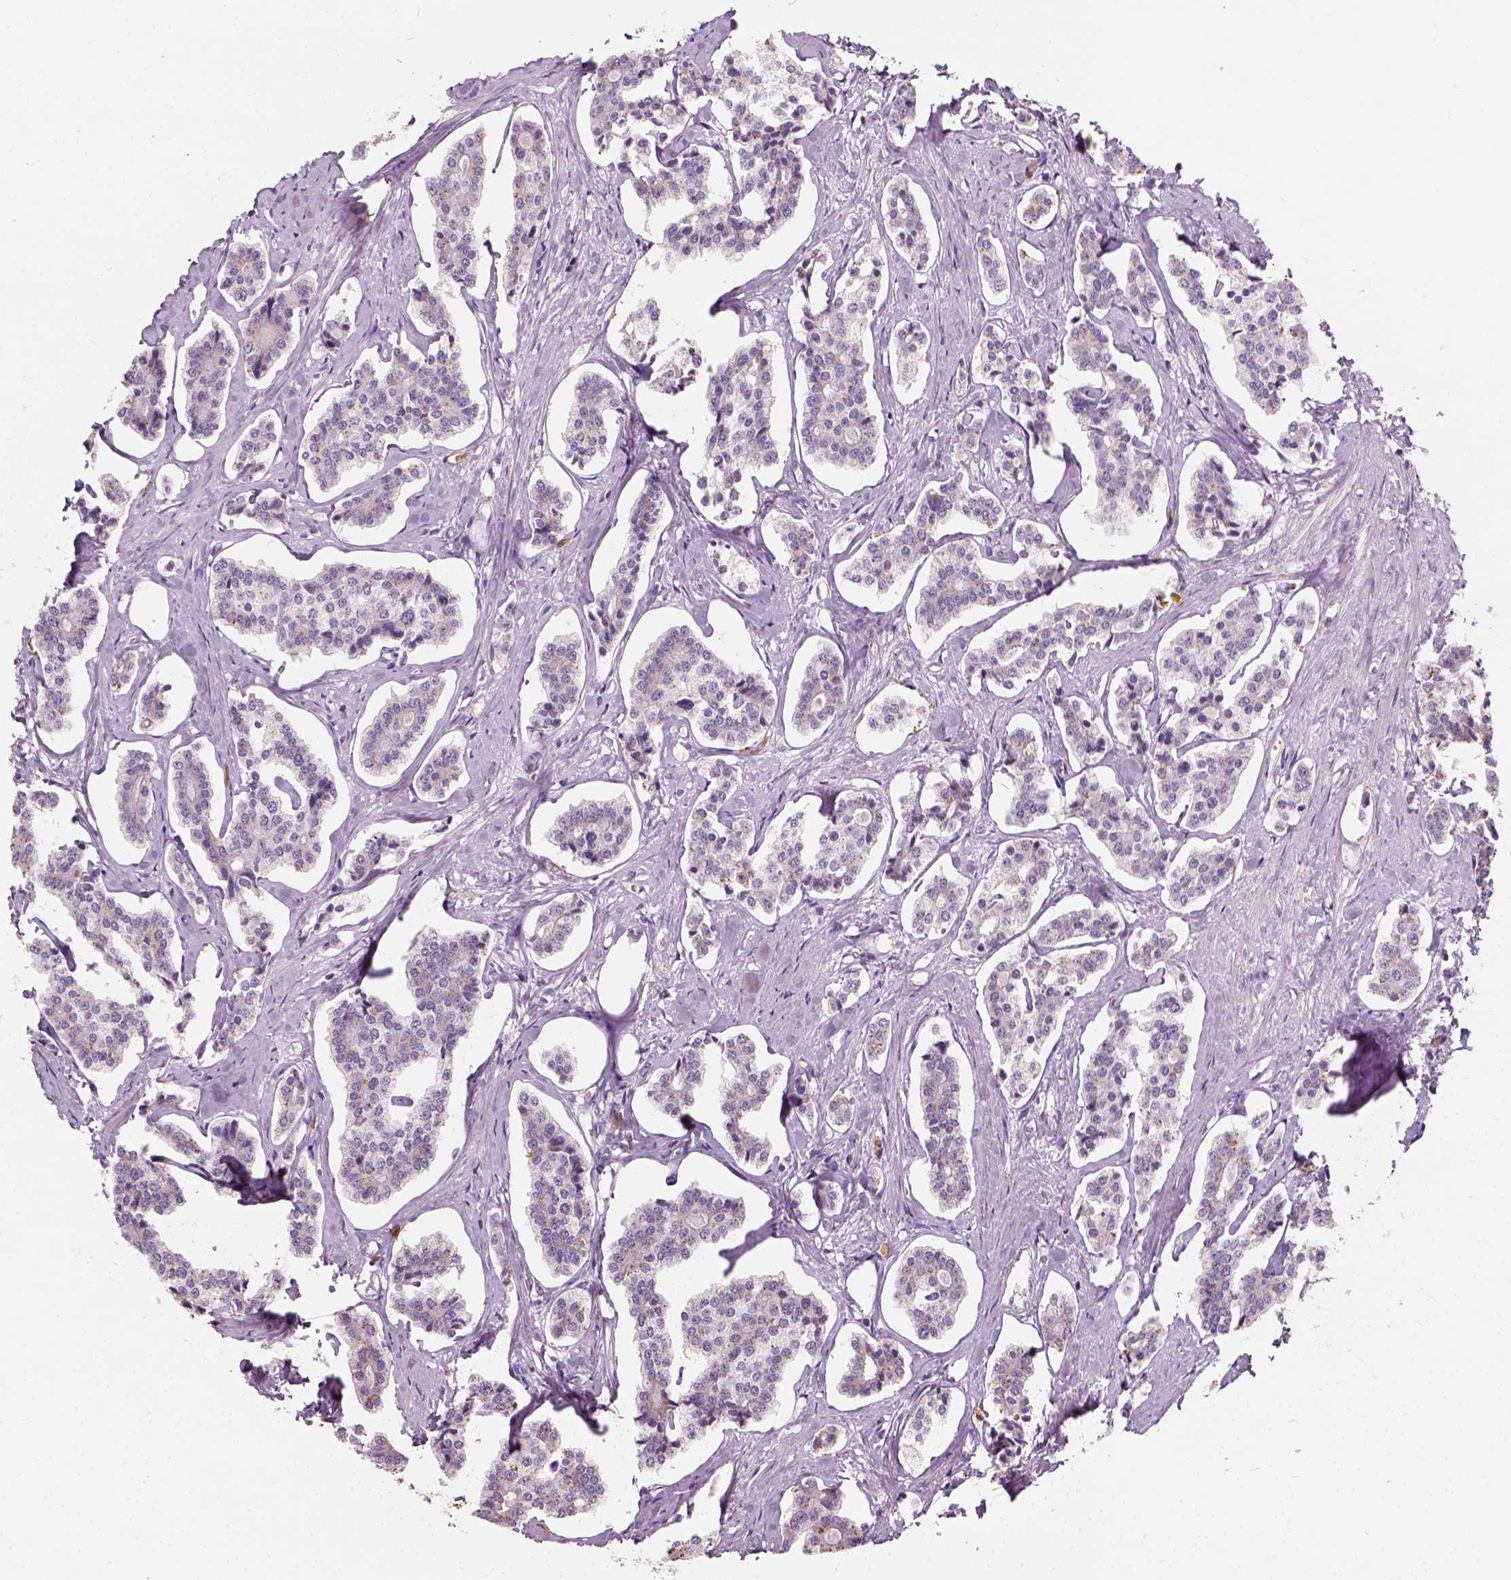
{"staining": {"intensity": "negative", "quantity": "none", "location": "none"}, "tissue": "carcinoid", "cell_type": "Tumor cells", "image_type": "cancer", "snomed": [{"axis": "morphology", "description": "Carcinoid, malignant, NOS"}, {"axis": "topography", "description": "Small intestine"}], "caption": "IHC micrograph of neoplastic tissue: human carcinoid stained with DAB demonstrates no significant protein positivity in tumor cells.", "gene": "DHCR24", "patient": {"sex": "female", "age": 65}}